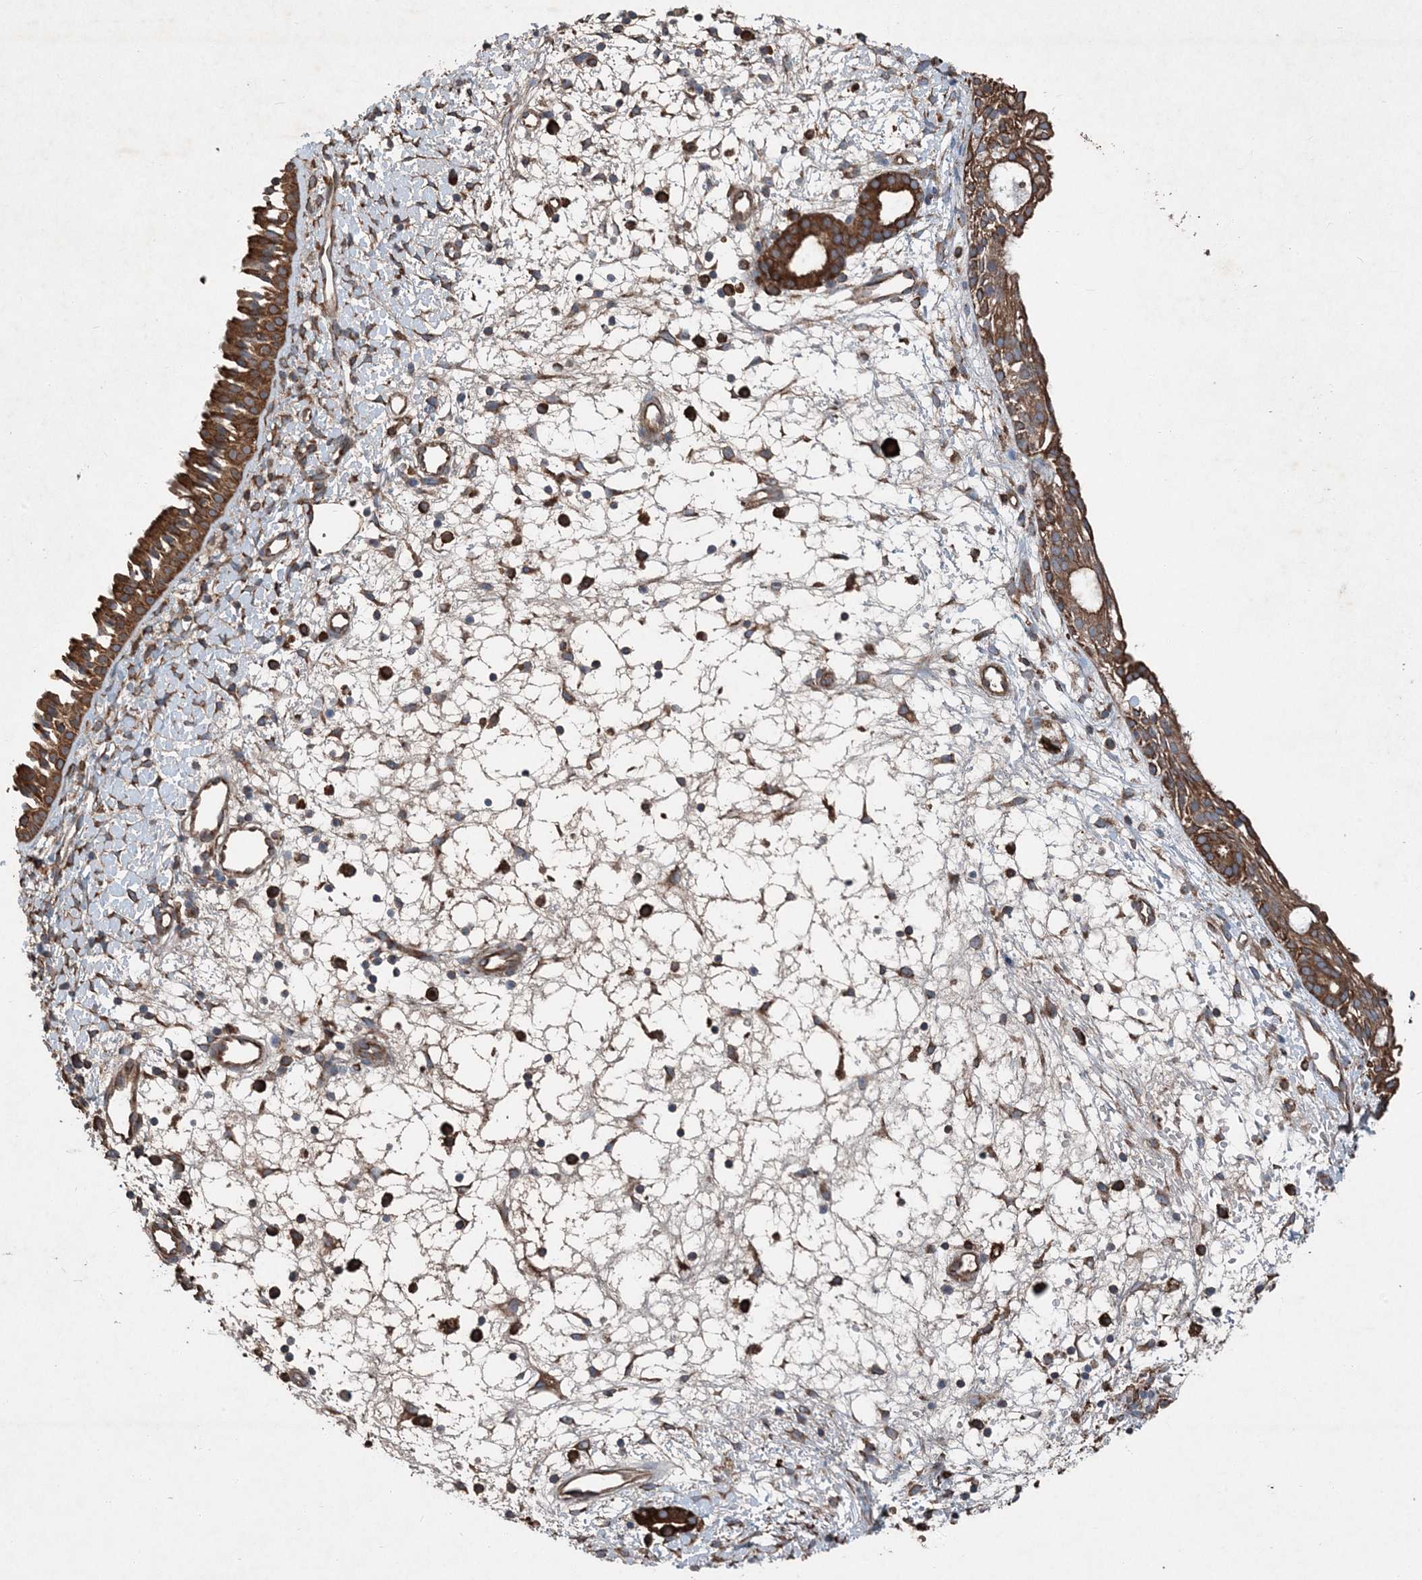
{"staining": {"intensity": "strong", "quantity": ">75%", "location": "cytoplasmic/membranous"}, "tissue": "nasopharynx", "cell_type": "Respiratory epithelial cells", "image_type": "normal", "snomed": [{"axis": "morphology", "description": "Normal tissue, NOS"}, {"axis": "topography", "description": "Nasopharynx"}], "caption": "A micrograph showing strong cytoplasmic/membranous positivity in approximately >75% of respiratory epithelial cells in benign nasopharynx, as visualized by brown immunohistochemical staining.", "gene": "PDIA6", "patient": {"sex": "male", "age": 22}}